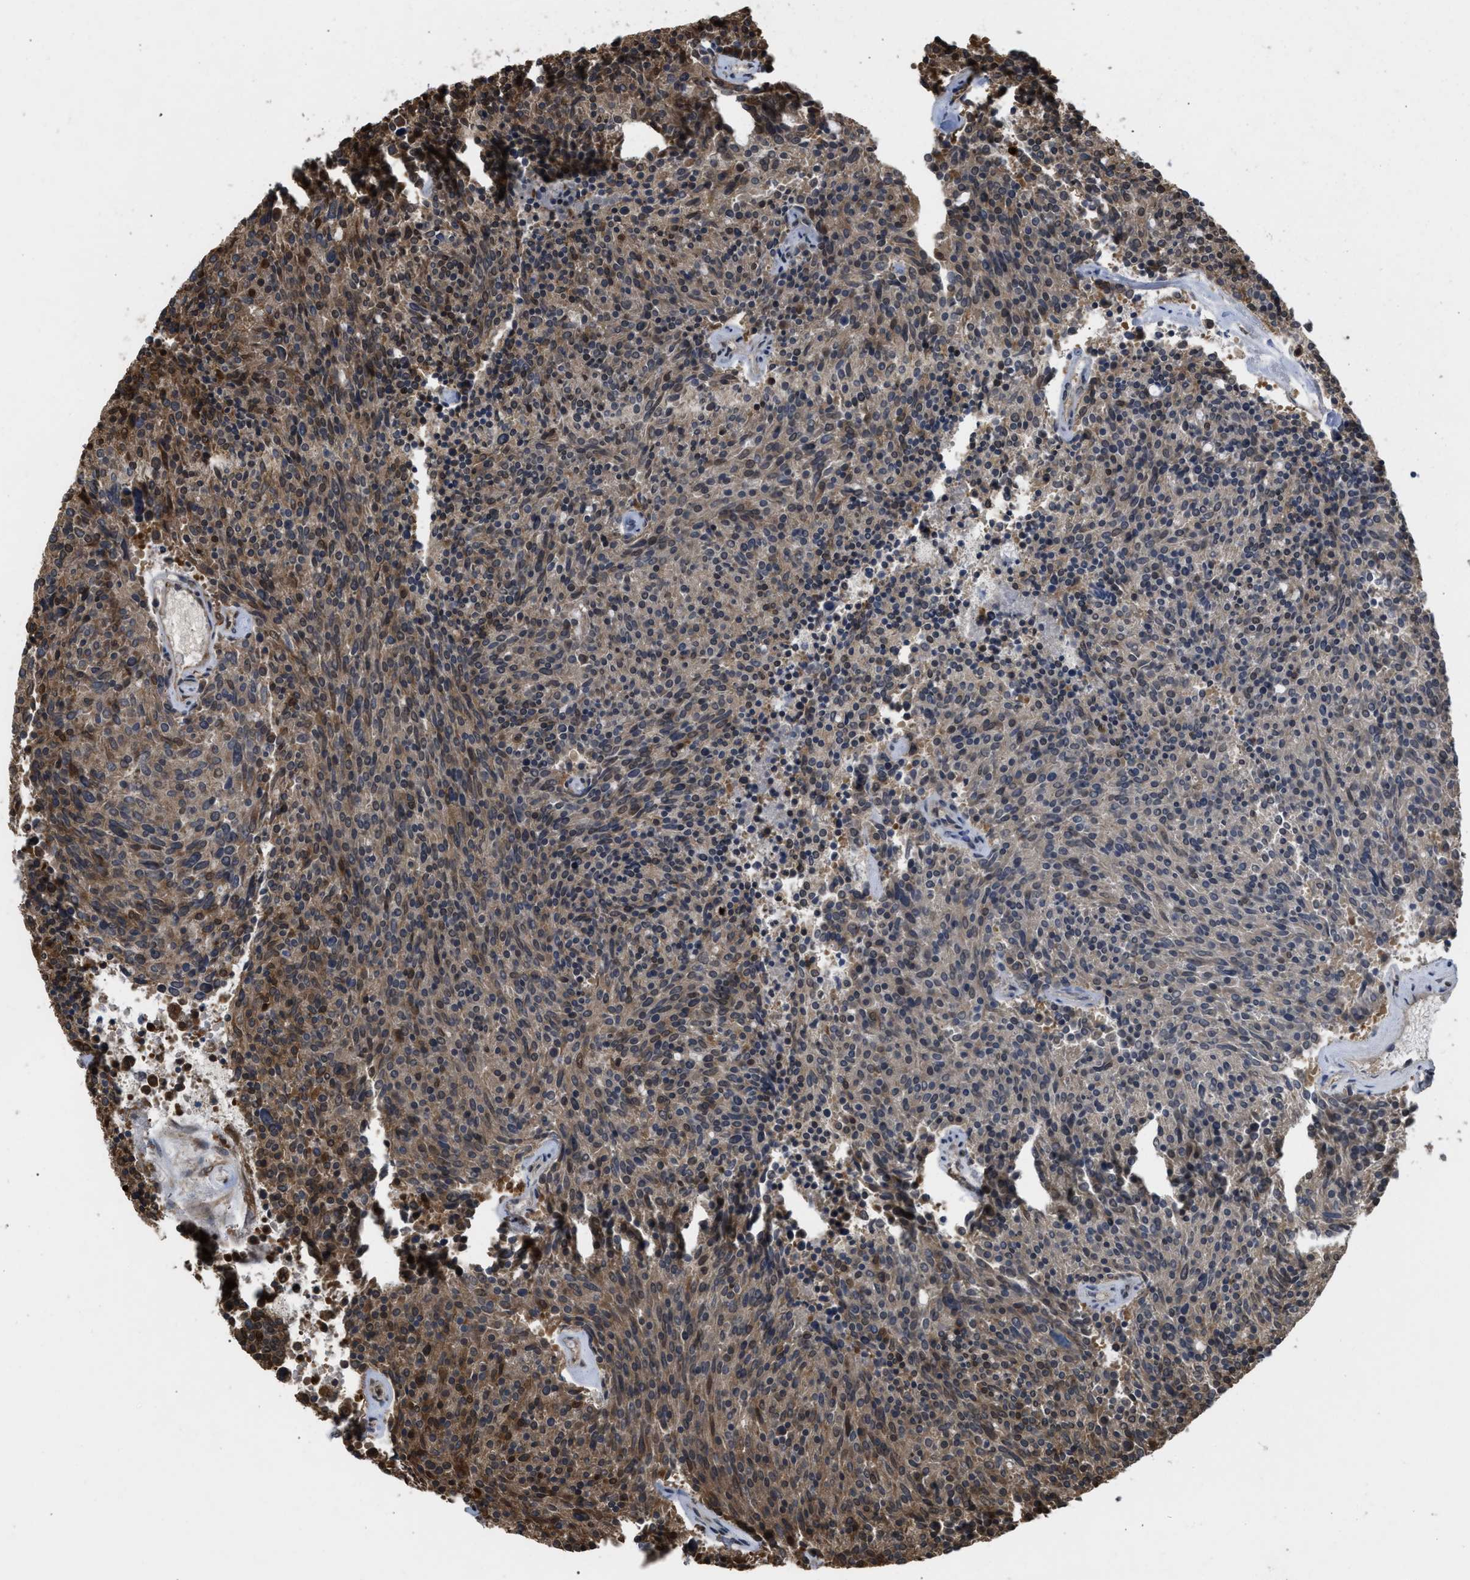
{"staining": {"intensity": "weak", "quantity": "25%-75%", "location": "cytoplasmic/membranous"}, "tissue": "carcinoid", "cell_type": "Tumor cells", "image_type": "cancer", "snomed": [{"axis": "morphology", "description": "Carcinoid, malignant, NOS"}, {"axis": "topography", "description": "Pancreas"}], "caption": "A low amount of weak cytoplasmic/membranous positivity is appreciated in about 25%-75% of tumor cells in carcinoid tissue.", "gene": "BAG3", "patient": {"sex": "female", "age": 54}}